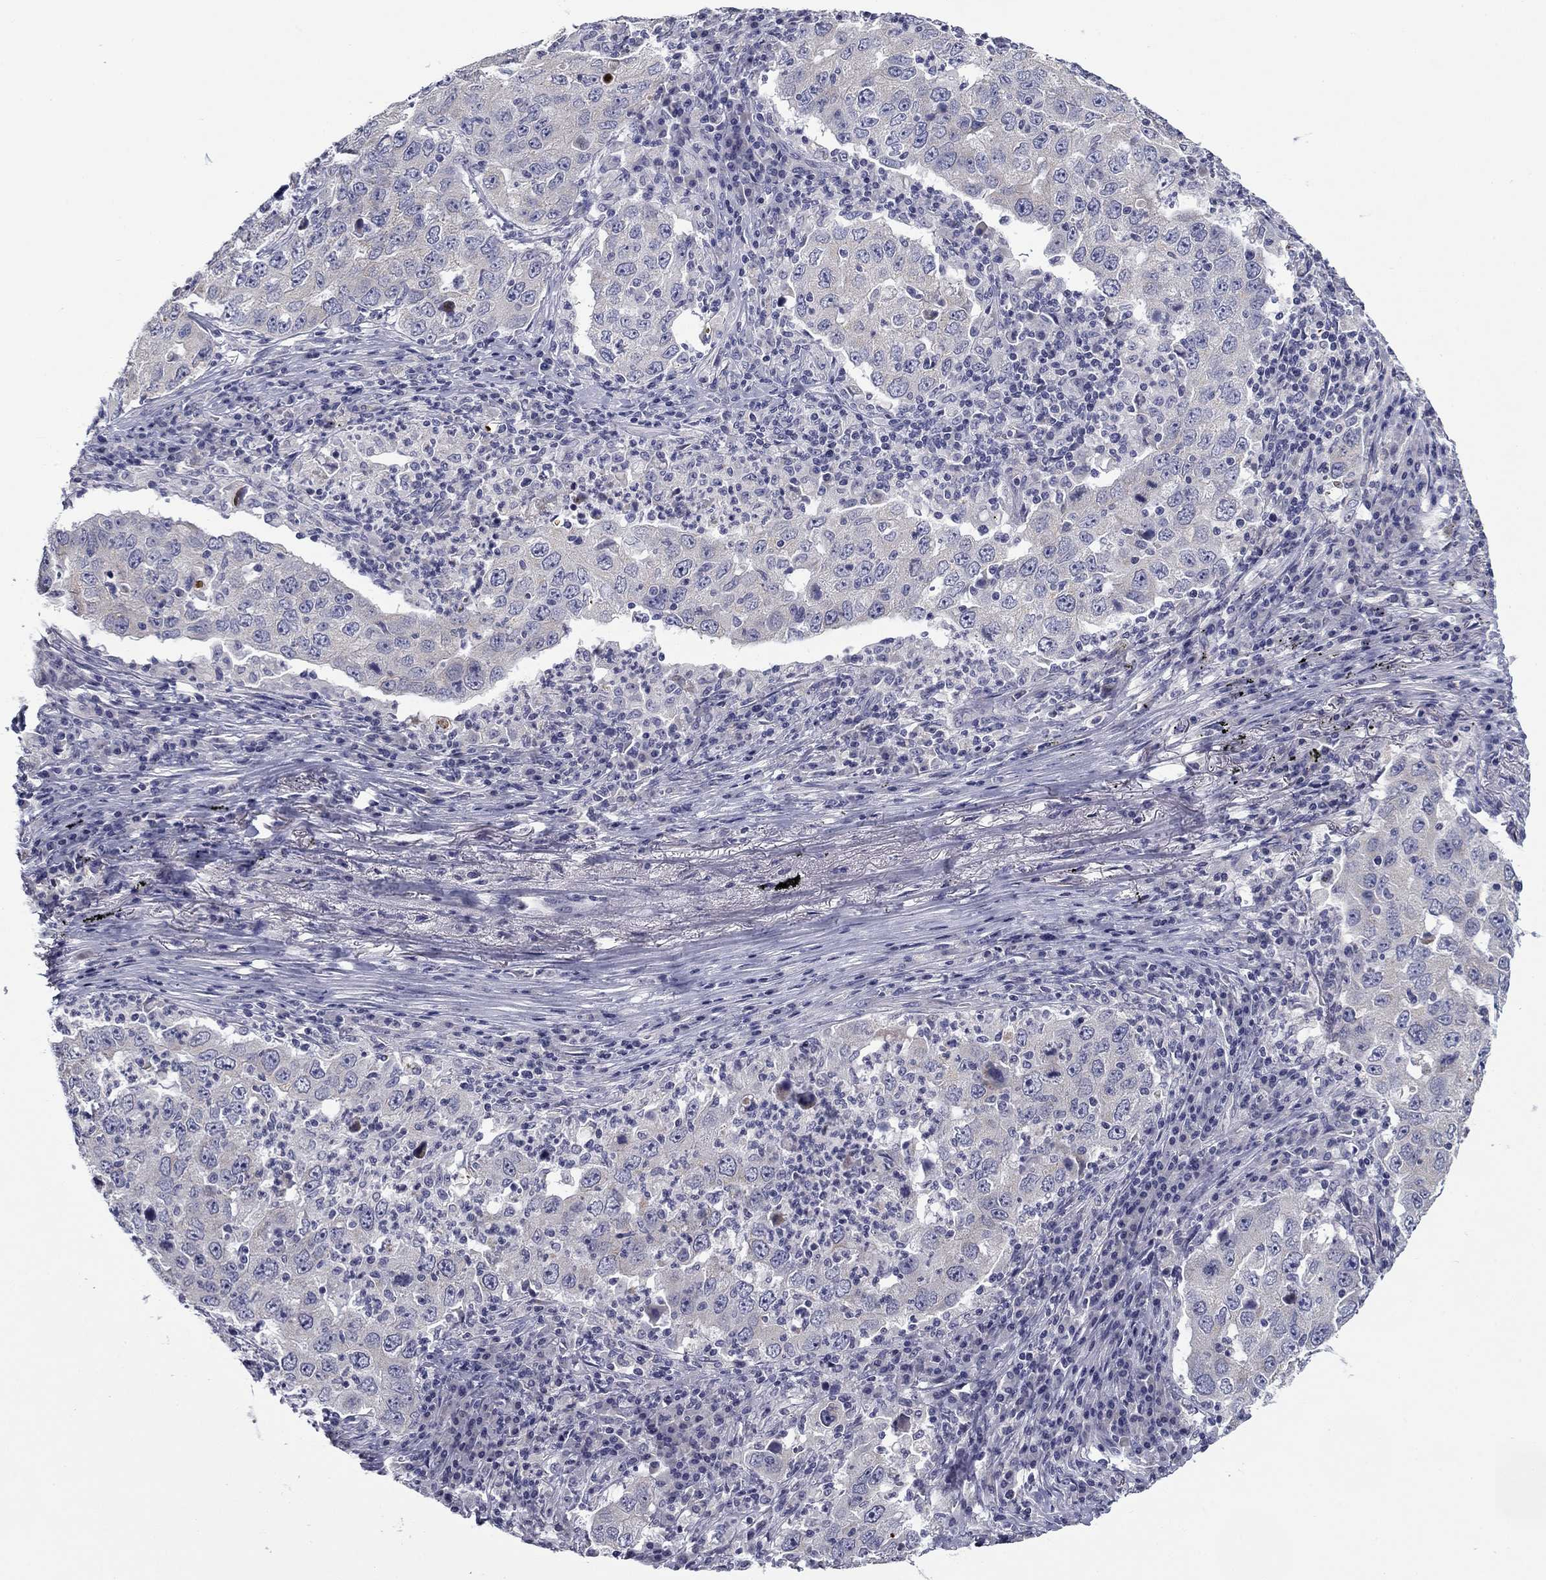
{"staining": {"intensity": "negative", "quantity": "none", "location": "none"}, "tissue": "lung cancer", "cell_type": "Tumor cells", "image_type": "cancer", "snomed": [{"axis": "morphology", "description": "Adenocarcinoma, NOS"}, {"axis": "topography", "description": "Lung"}], "caption": "Photomicrograph shows no protein positivity in tumor cells of lung cancer (adenocarcinoma) tissue. Nuclei are stained in blue.", "gene": "SPATA7", "patient": {"sex": "male", "age": 73}}